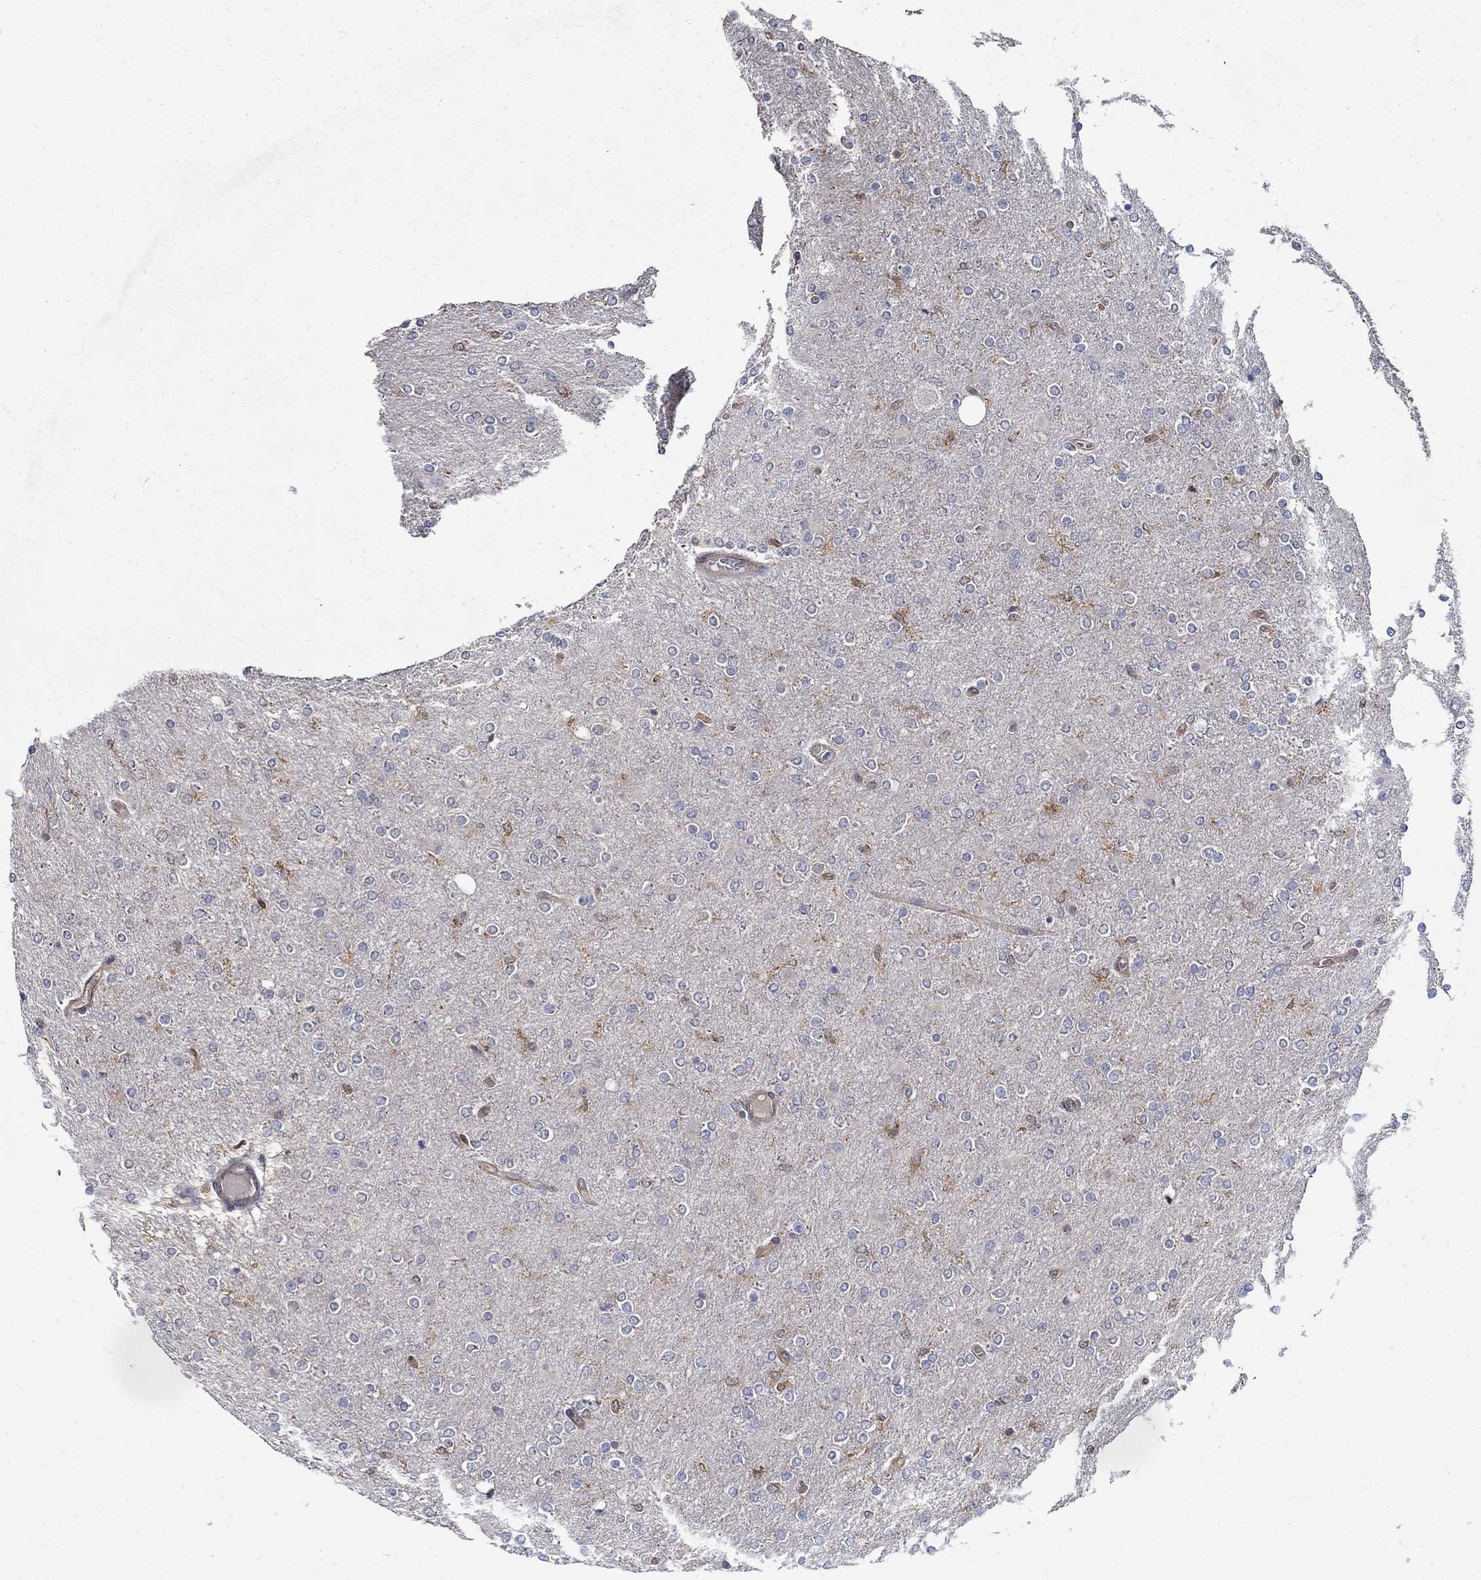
{"staining": {"intensity": "negative", "quantity": "none", "location": "none"}, "tissue": "glioma", "cell_type": "Tumor cells", "image_type": "cancer", "snomed": [{"axis": "morphology", "description": "Glioma, malignant, High grade"}, {"axis": "topography", "description": "Cerebral cortex"}], "caption": "Immunohistochemistry (IHC) histopathology image of glioma stained for a protein (brown), which demonstrates no expression in tumor cells.", "gene": "MTHFR", "patient": {"sex": "male", "age": 70}}